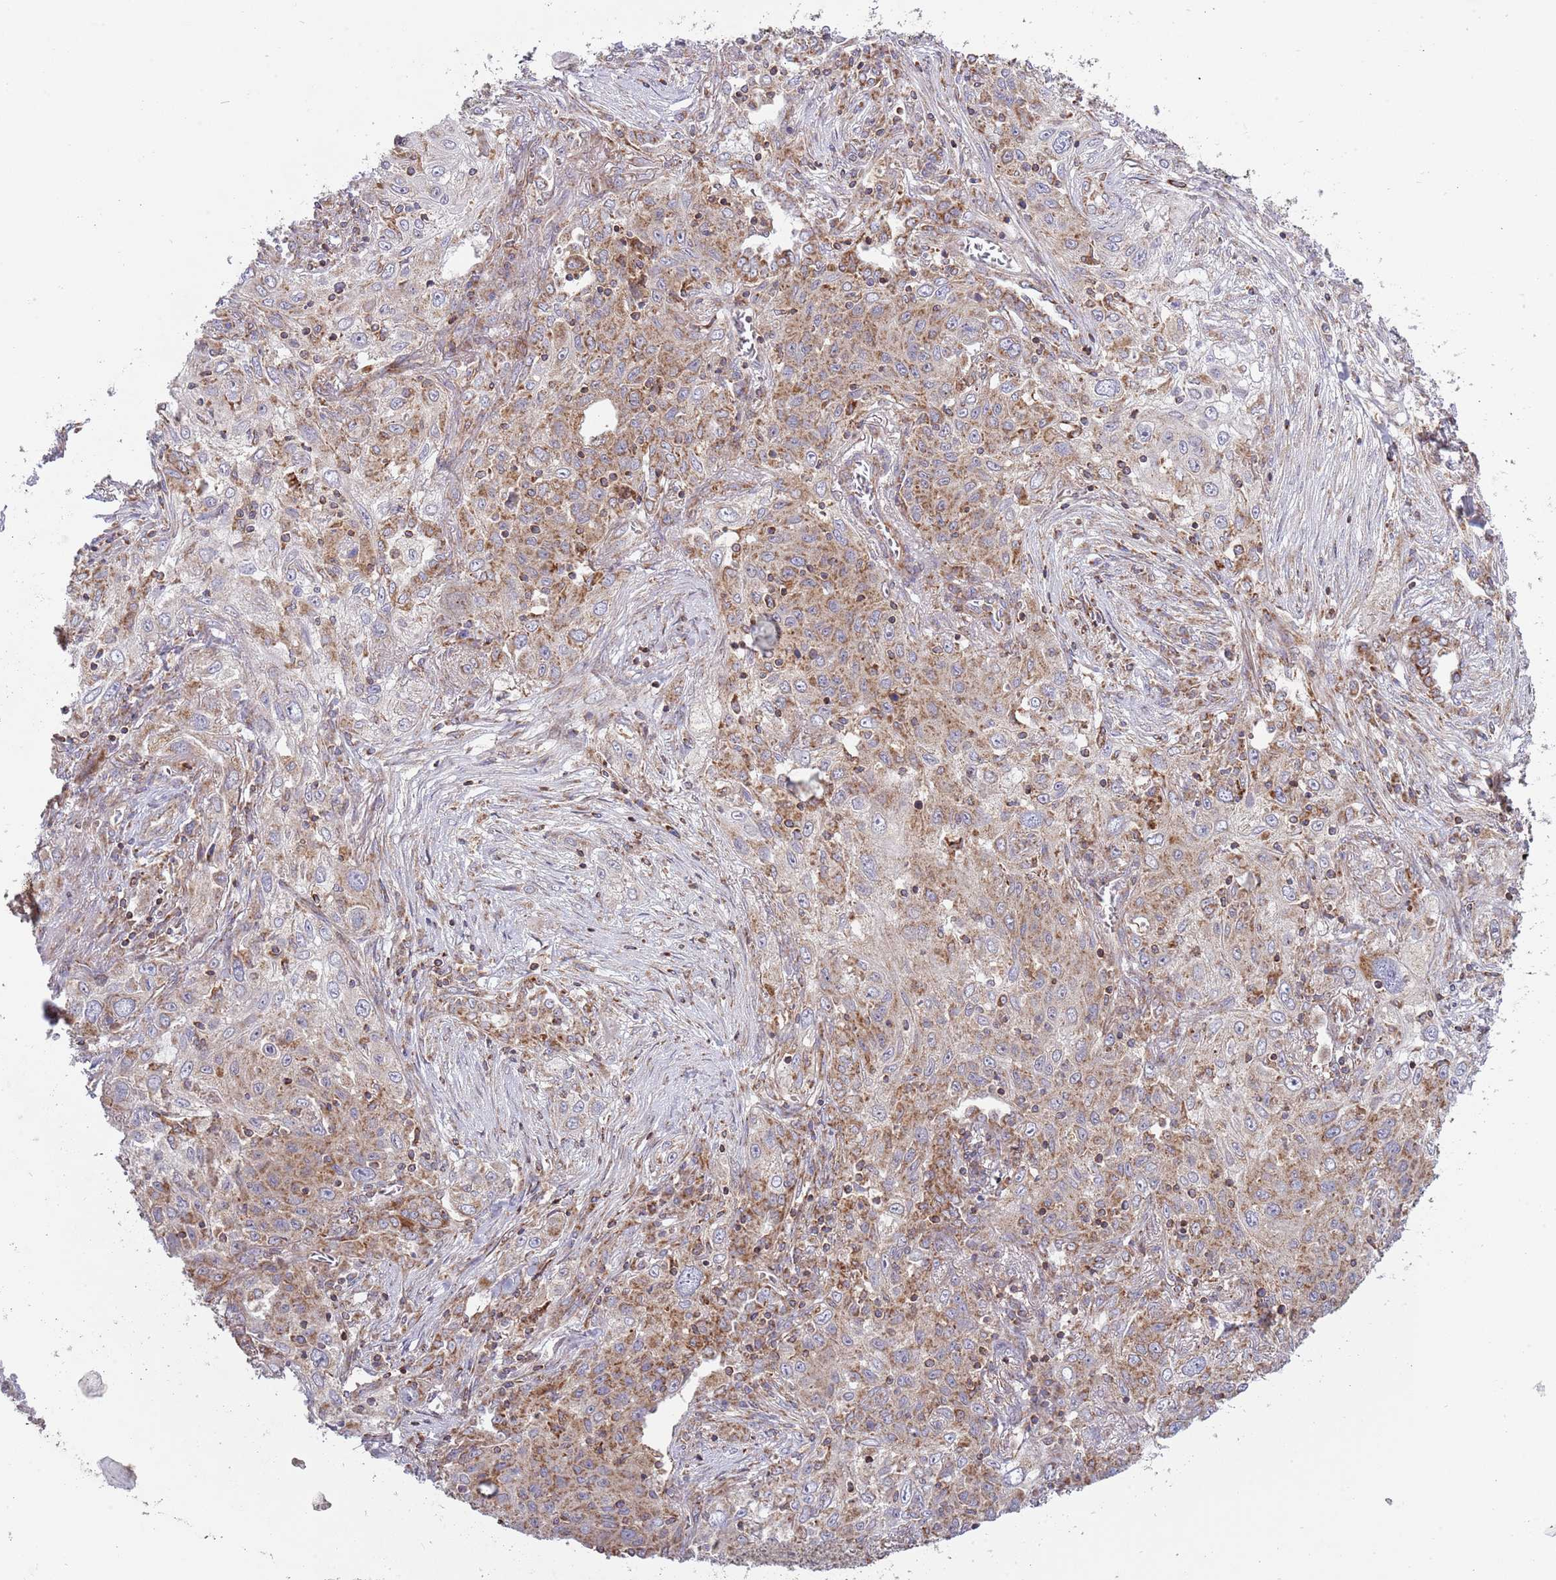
{"staining": {"intensity": "moderate", "quantity": "25%-75%", "location": "cytoplasmic/membranous"}, "tissue": "lung cancer", "cell_type": "Tumor cells", "image_type": "cancer", "snomed": [{"axis": "morphology", "description": "Squamous cell carcinoma, NOS"}, {"axis": "topography", "description": "Lung"}], "caption": "Immunohistochemical staining of lung squamous cell carcinoma reveals moderate cytoplasmic/membranous protein expression in about 25%-75% of tumor cells.", "gene": "IRS4", "patient": {"sex": "female", "age": 69}}